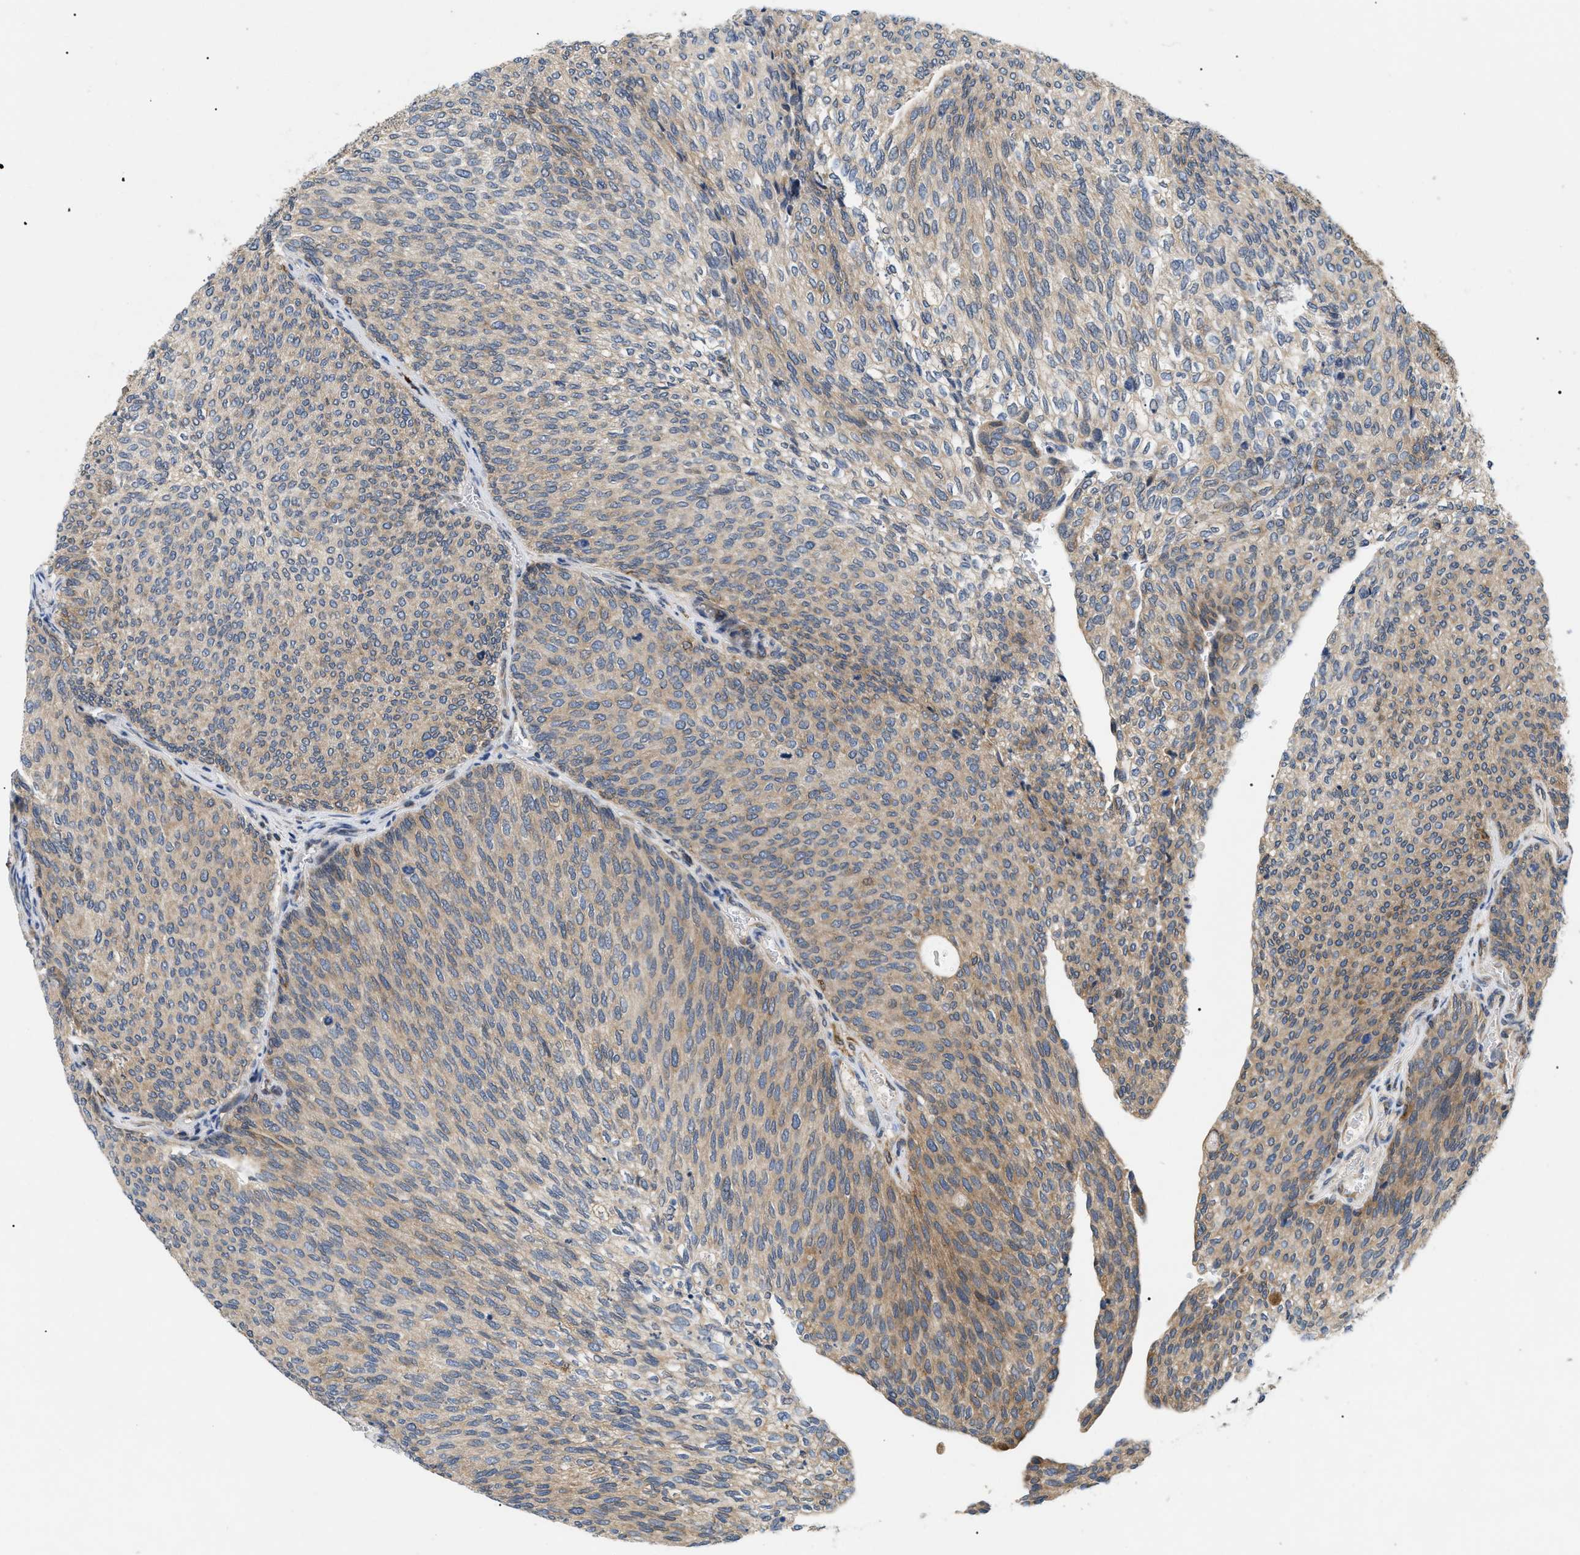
{"staining": {"intensity": "moderate", "quantity": "25%-75%", "location": "cytoplasmic/membranous"}, "tissue": "urothelial cancer", "cell_type": "Tumor cells", "image_type": "cancer", "snomed": [{"axis": "morphology", "description": "Urothelial carcinoma, Low grade"}, {"axis": "topography", "description": "Urinary bladder"}], "caption": "A high-resolution image shows immunohistochemistry (IHC) staining of urothelial cancer, which displays moderate cytoplasmic/membranous expression in approximately 25%-75% of tumor cells. Nuclei are stained in blue.", "gene": "DERL1", "patient": {"sex": "female", "age": 79}}